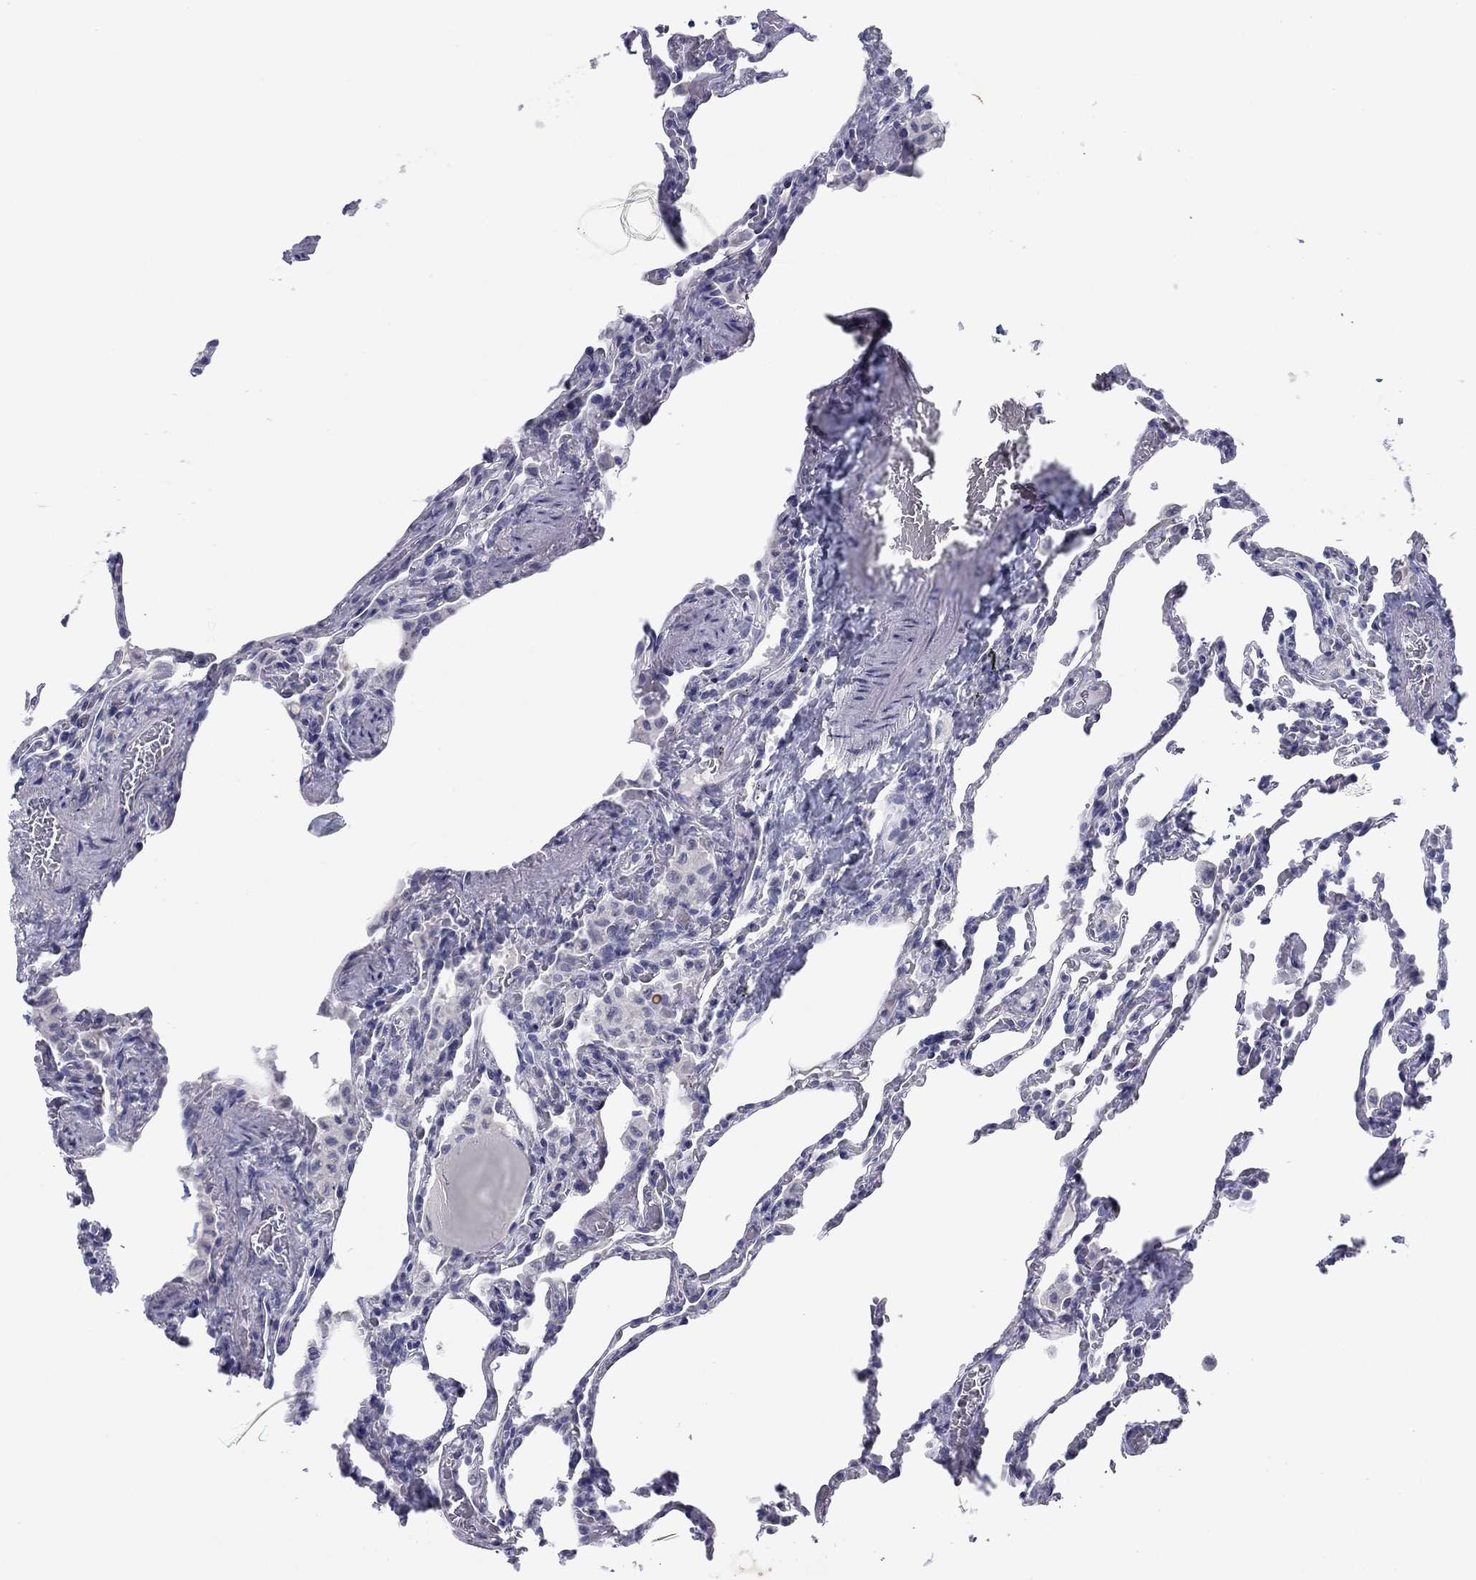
{"staining": {"intensity": "negative", "quantity": "none", "location": "none"}, "tissue": "lung", "cell_type": "Alveolar cells", "image_type": "normal", "snomed": [{"axis": "morphology", "description": "Normal tissue, NOS"}, {"axis": "topography", "description": "Lung"}], "caption": "Histopathology image shows no significant protein staining in alveolar cells of normal lung.", "gene": "PRPH", "patient": {"sex": "female", "age": 43}}